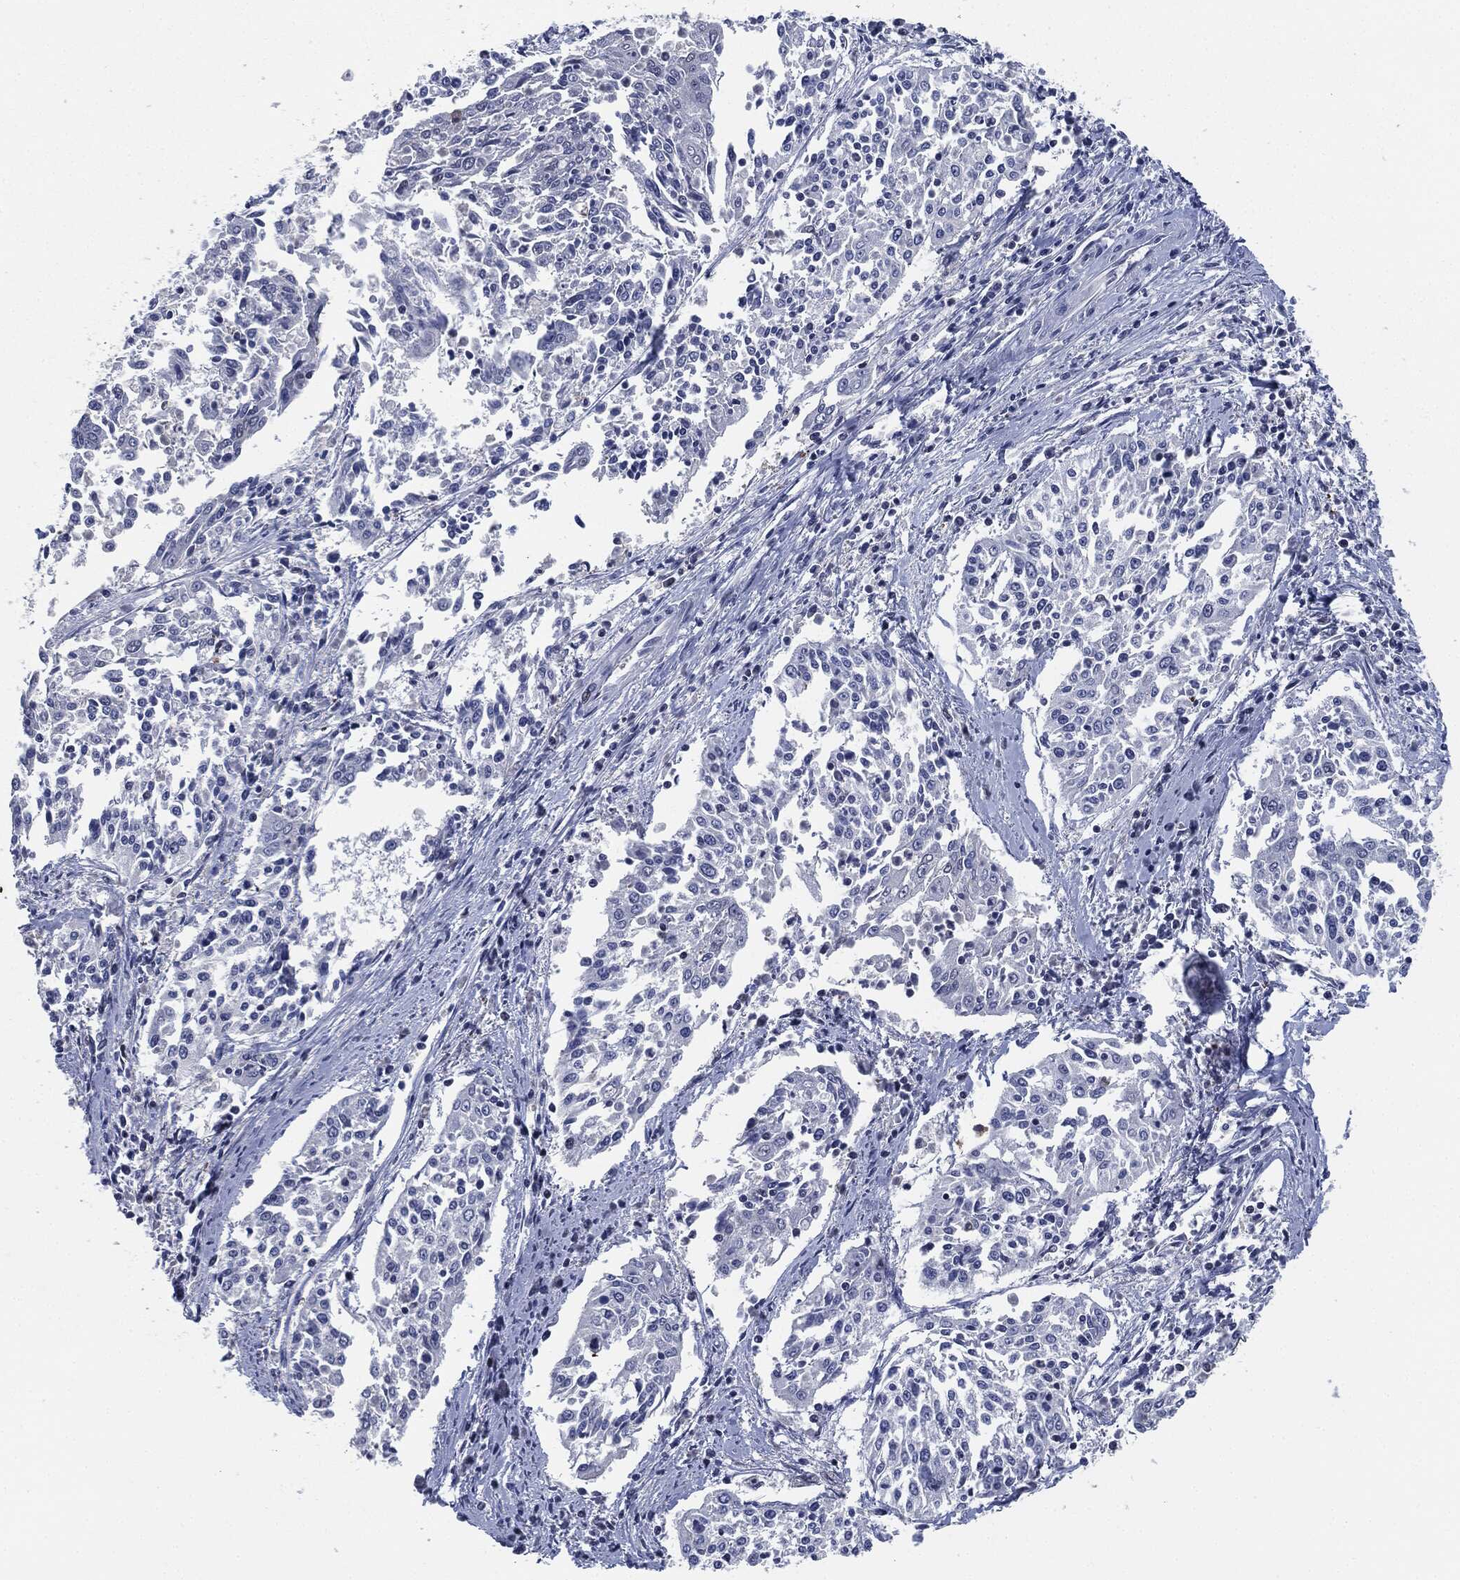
{"staining": {"intensity": "negative", "quantity": "none", "location": "none"}, "tissue": "cervical cancer", "cell_type": "Tumor cells", "image_type": "cancer", "snomed": [{"axis": "morphology", "description": "Squamous cell carcinoma, NOS"}, {"axis": "topography", "description": "Cervix"}], "caption": "Cervical cancer (squamous cell carcinoma) was stained to show a protein in brown. There is no significant expression in tumor cells.", "gene": "AKT2", "patient": {"sex": "female", "age": 41}}